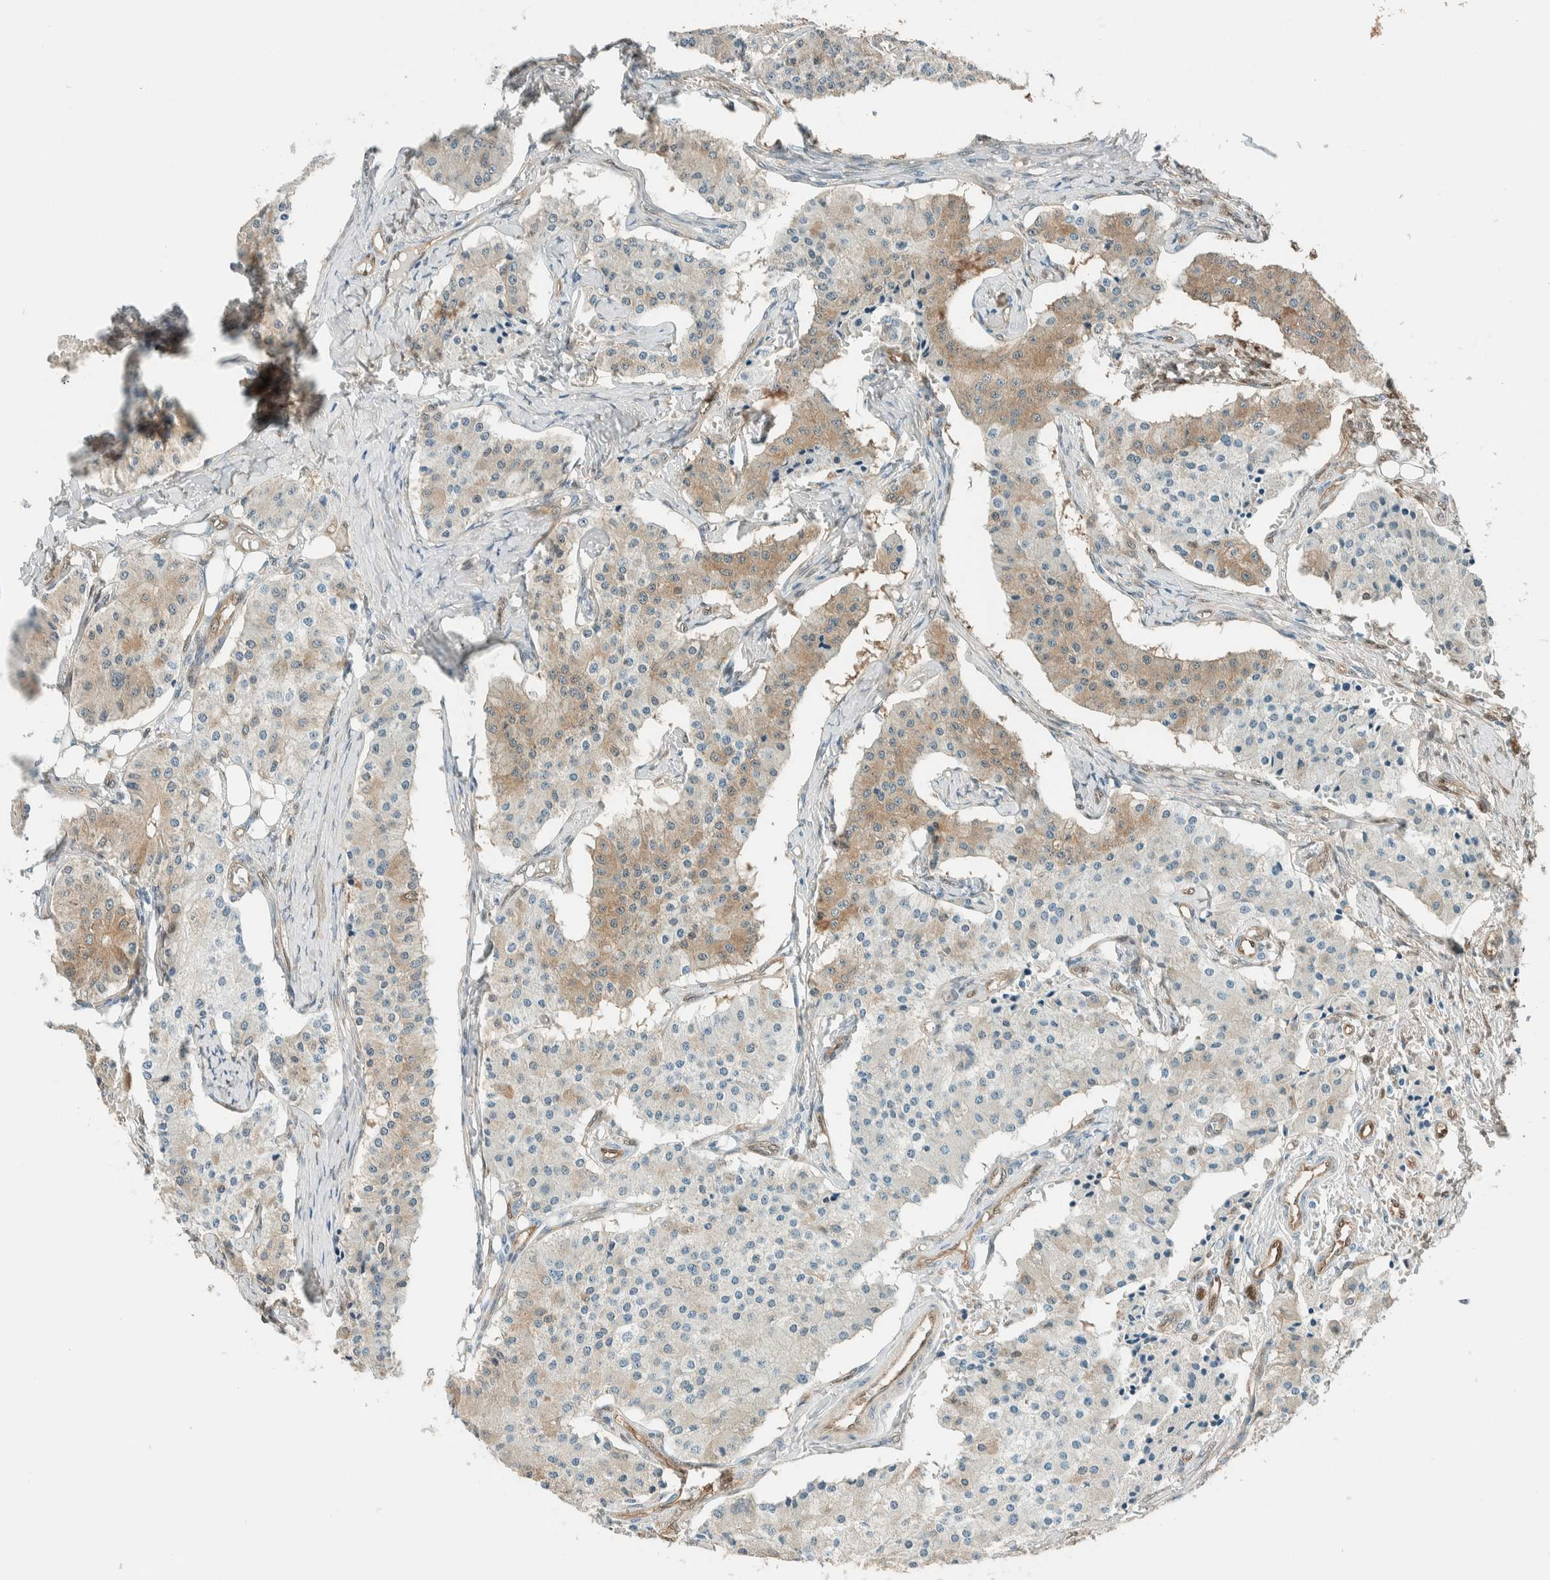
{"staining": {"intensity": "weak", "quantity": "<25%", "location": "cytoplasmic/membranous"}, "tissue": "carcinoid", "cell_type": "Tumor cells", "image_type": "cancer", "snomed": [{"axis": "morphology", "description": "Carcinoid, malignant, NOS"}, {"axis": "topography", "description": "Colon"}], "caption": "Tumor cells show no significant positivity in carcinoid.", "gene": "NXN", "patient": {"sex": "female", "age": 52}}